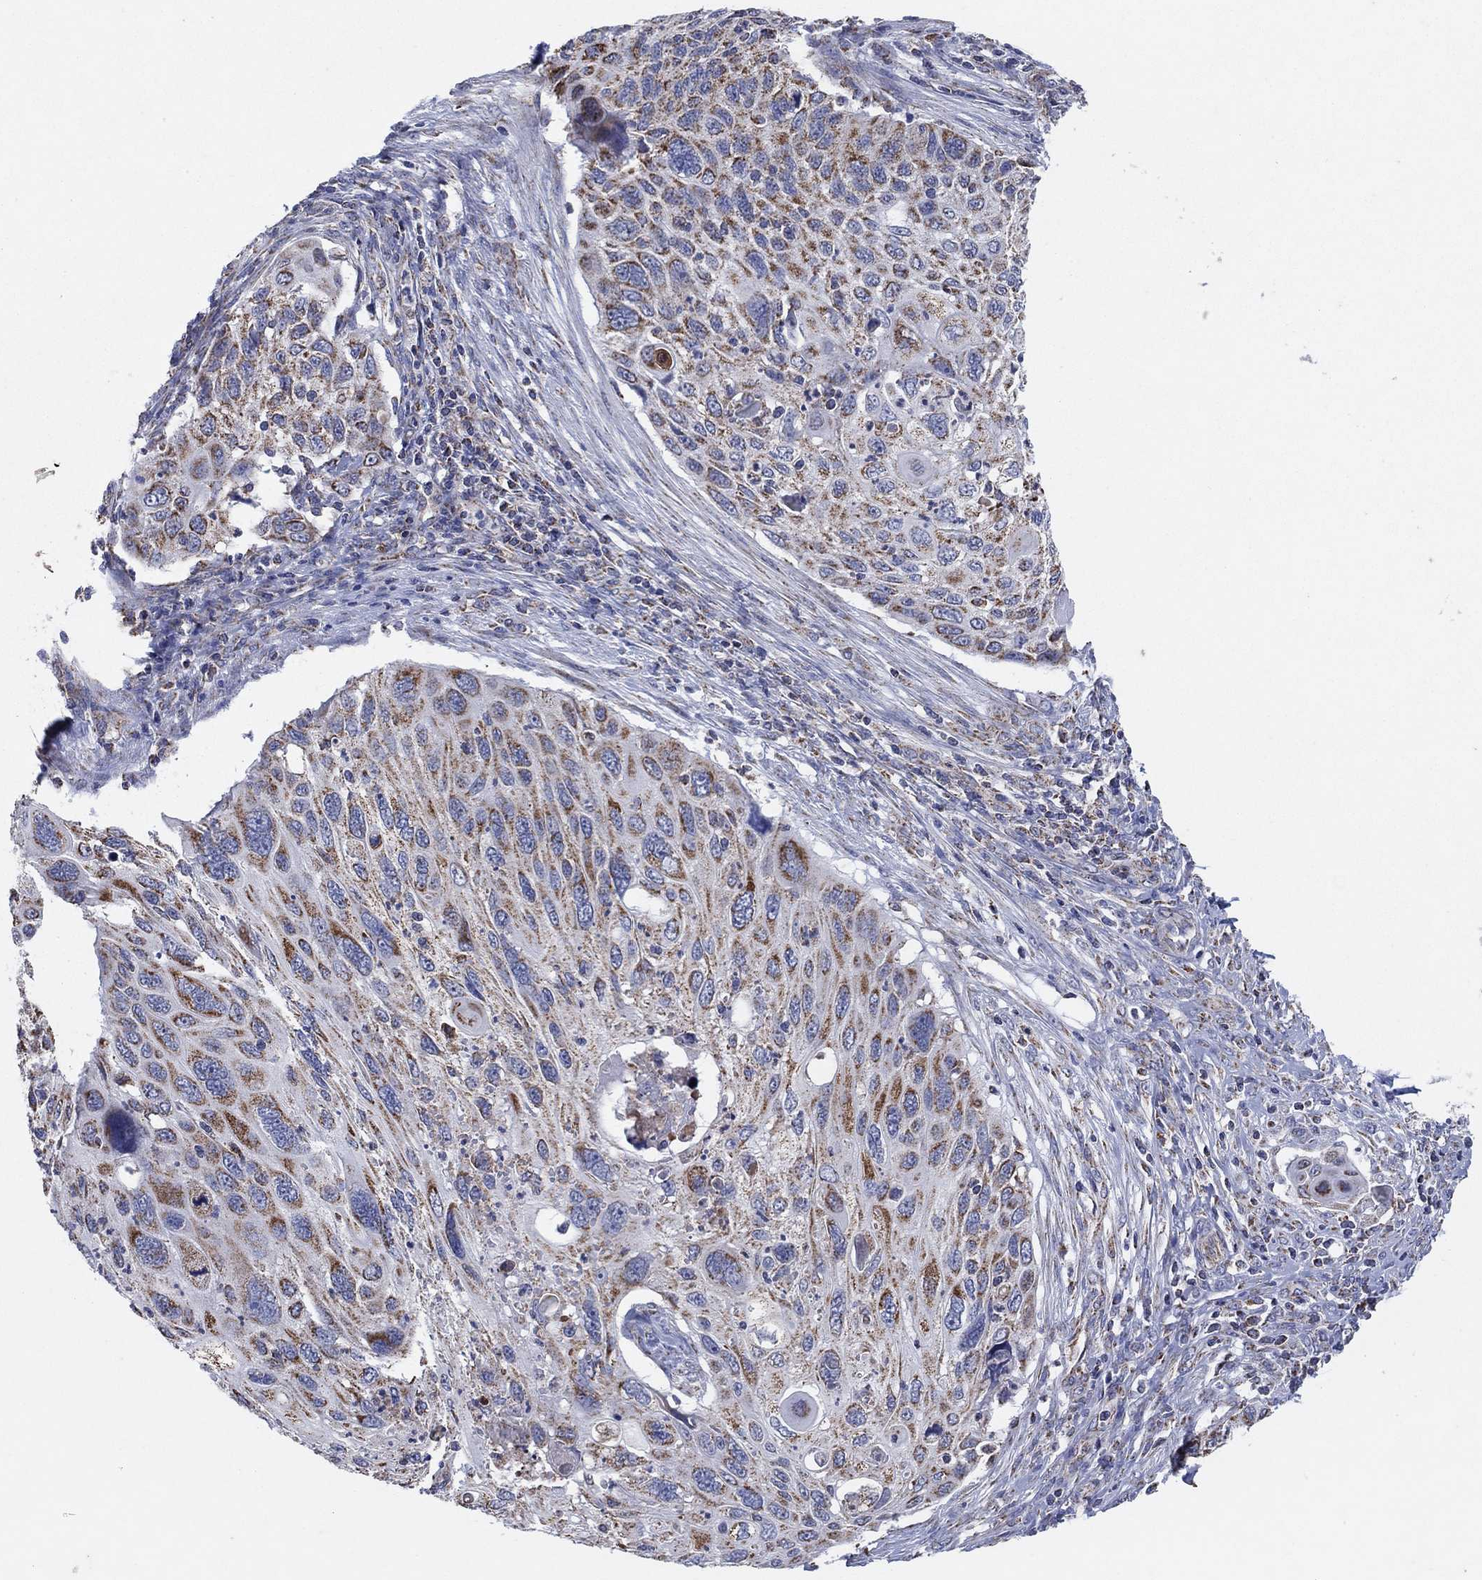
{"staining": {"intensity": "moderate", "quantity": ">75%", "location": "cytoplasmic/membranous"}, "tissue": "cervical cancer", "cell_type": "Tumor cells", "image_type": "cancer", "snomed": [{"axis": "morphology", "description": "Squamous cell carcinoma, NOS"}, {"axis": "topography", "description": "Cervix"}], "caption": "There is medium levels of moderate cytoplasmic/membranous expression in tumor cells of cervical squamous cell carcinoma, as demonstrated by immunohistochemical staining (brown color).", "gene": "C9orf85", "patient": {"sex": "female", "age": 70}}